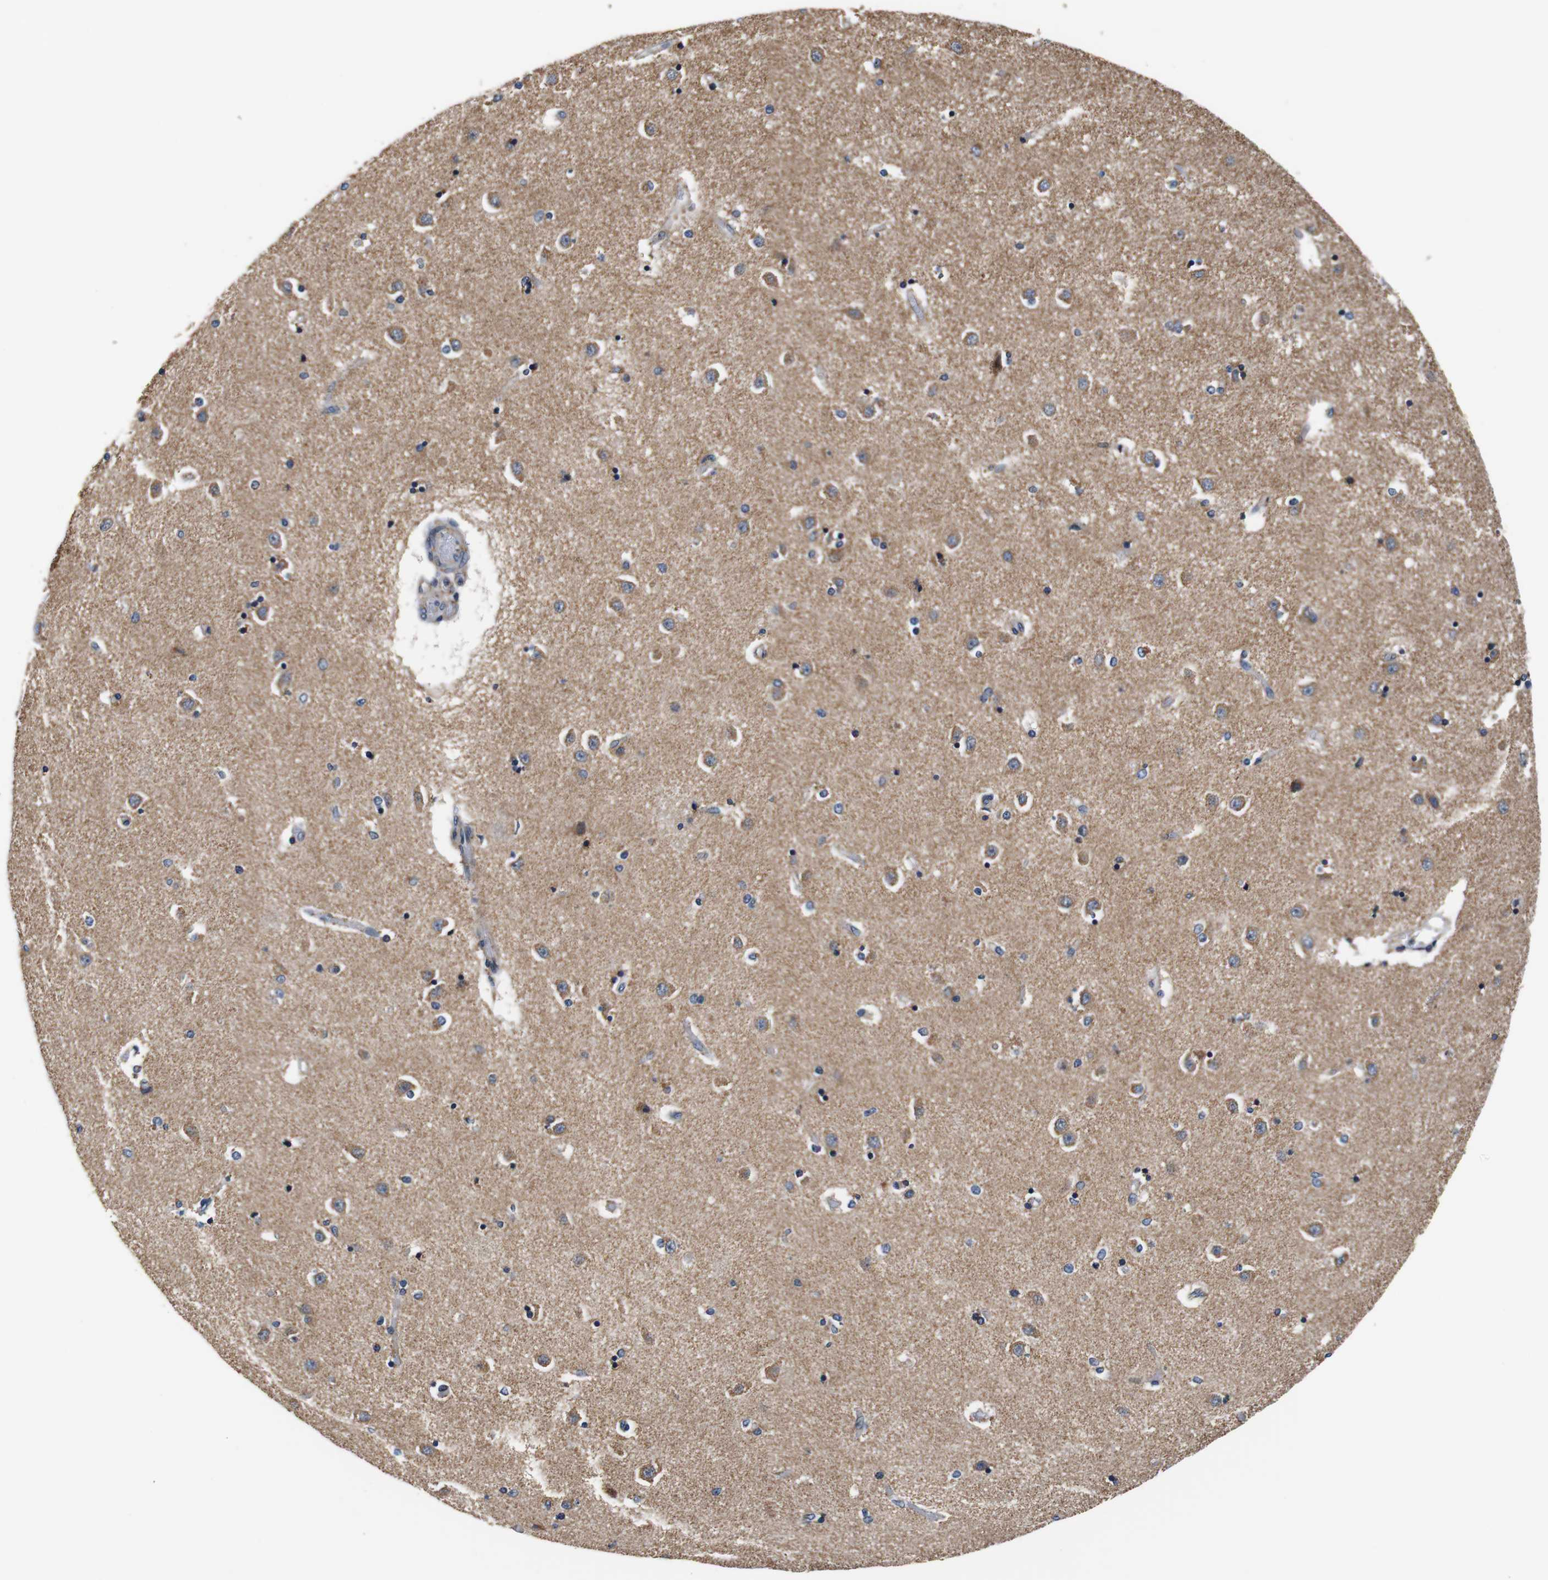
{"staining": {"intensity": "moderate", "quantity": "<25%", "location": "cytoplasmic/membranous"}, "tissue": "caudate", "cell_type": "Glial cells", "image_type": "normal", "snomed": [{"axis": "morphology", "description": "Normal tissue, NOS"}, {"axis": "topography", "description": "Lateral ventricle wall"}], "caption": "Moderate cytoplasmic/membranous expression for a protein is identified in approximately <25% of glial cells of benign caudate using IHC.", "gene": "LRP4", "patient": {"sex": "female", "age": 54}}